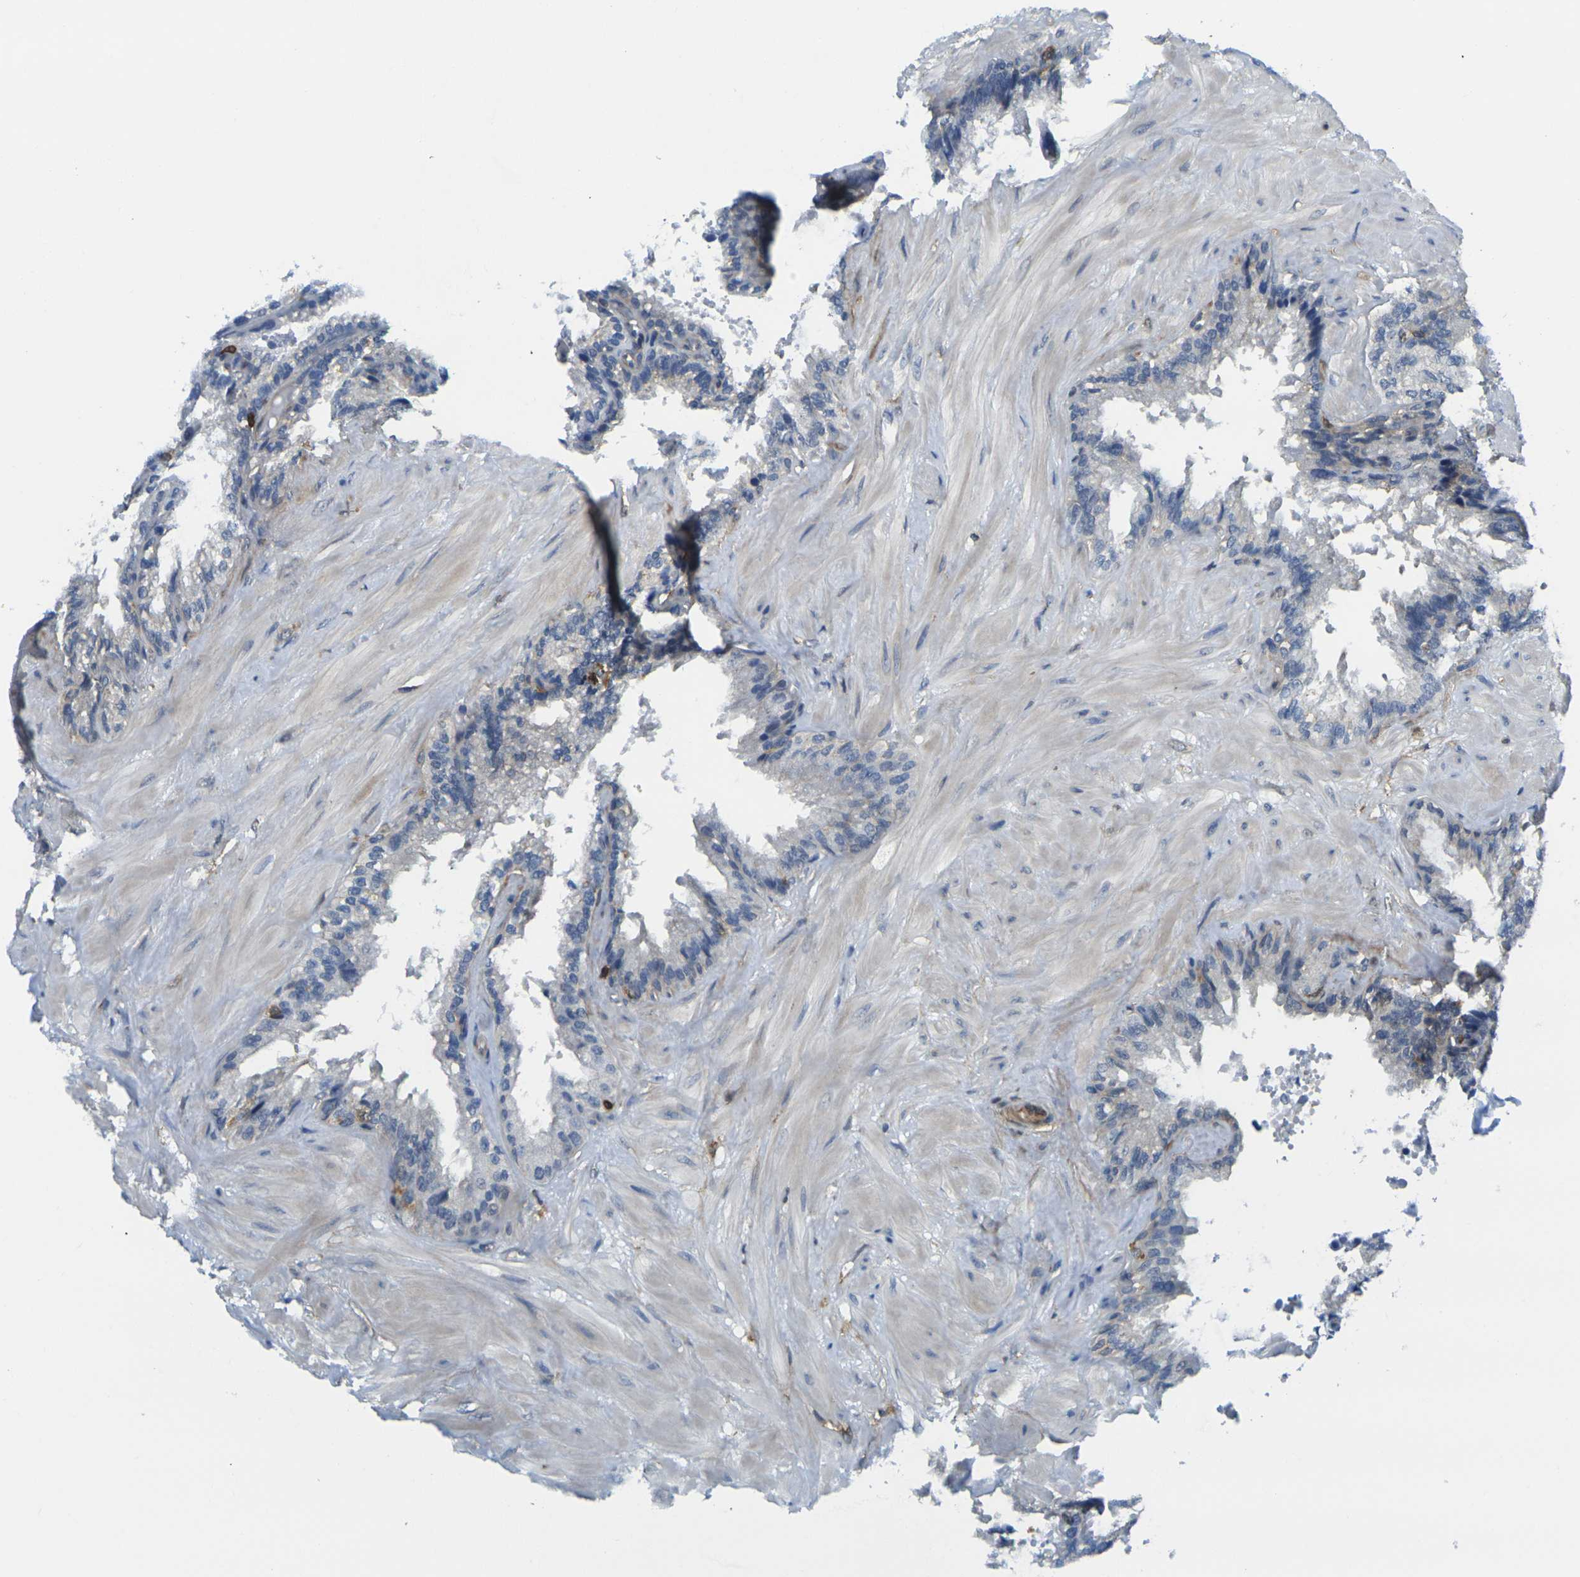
{"staining": {"intensity": "weak", "quantity": "<25%", "location": "cytoplasmic/membranous"}, "tissue": "seminal vesicle", "cell_type": "Glandular cells", "image_type": "normal", "snomed": [{"axis": "morphology", "description": "Normal tissue, NOS"}, {"axis": "topography", "description": "Seminal veicle"}], "caption": "Glandular cells are negative for protein expression in benign human seminal vesicle. (Immunohistochemistry, brightfield microscopy, high magnification).", "gene": "LASP1", "patient": {"sex": "male", "age": 46}}